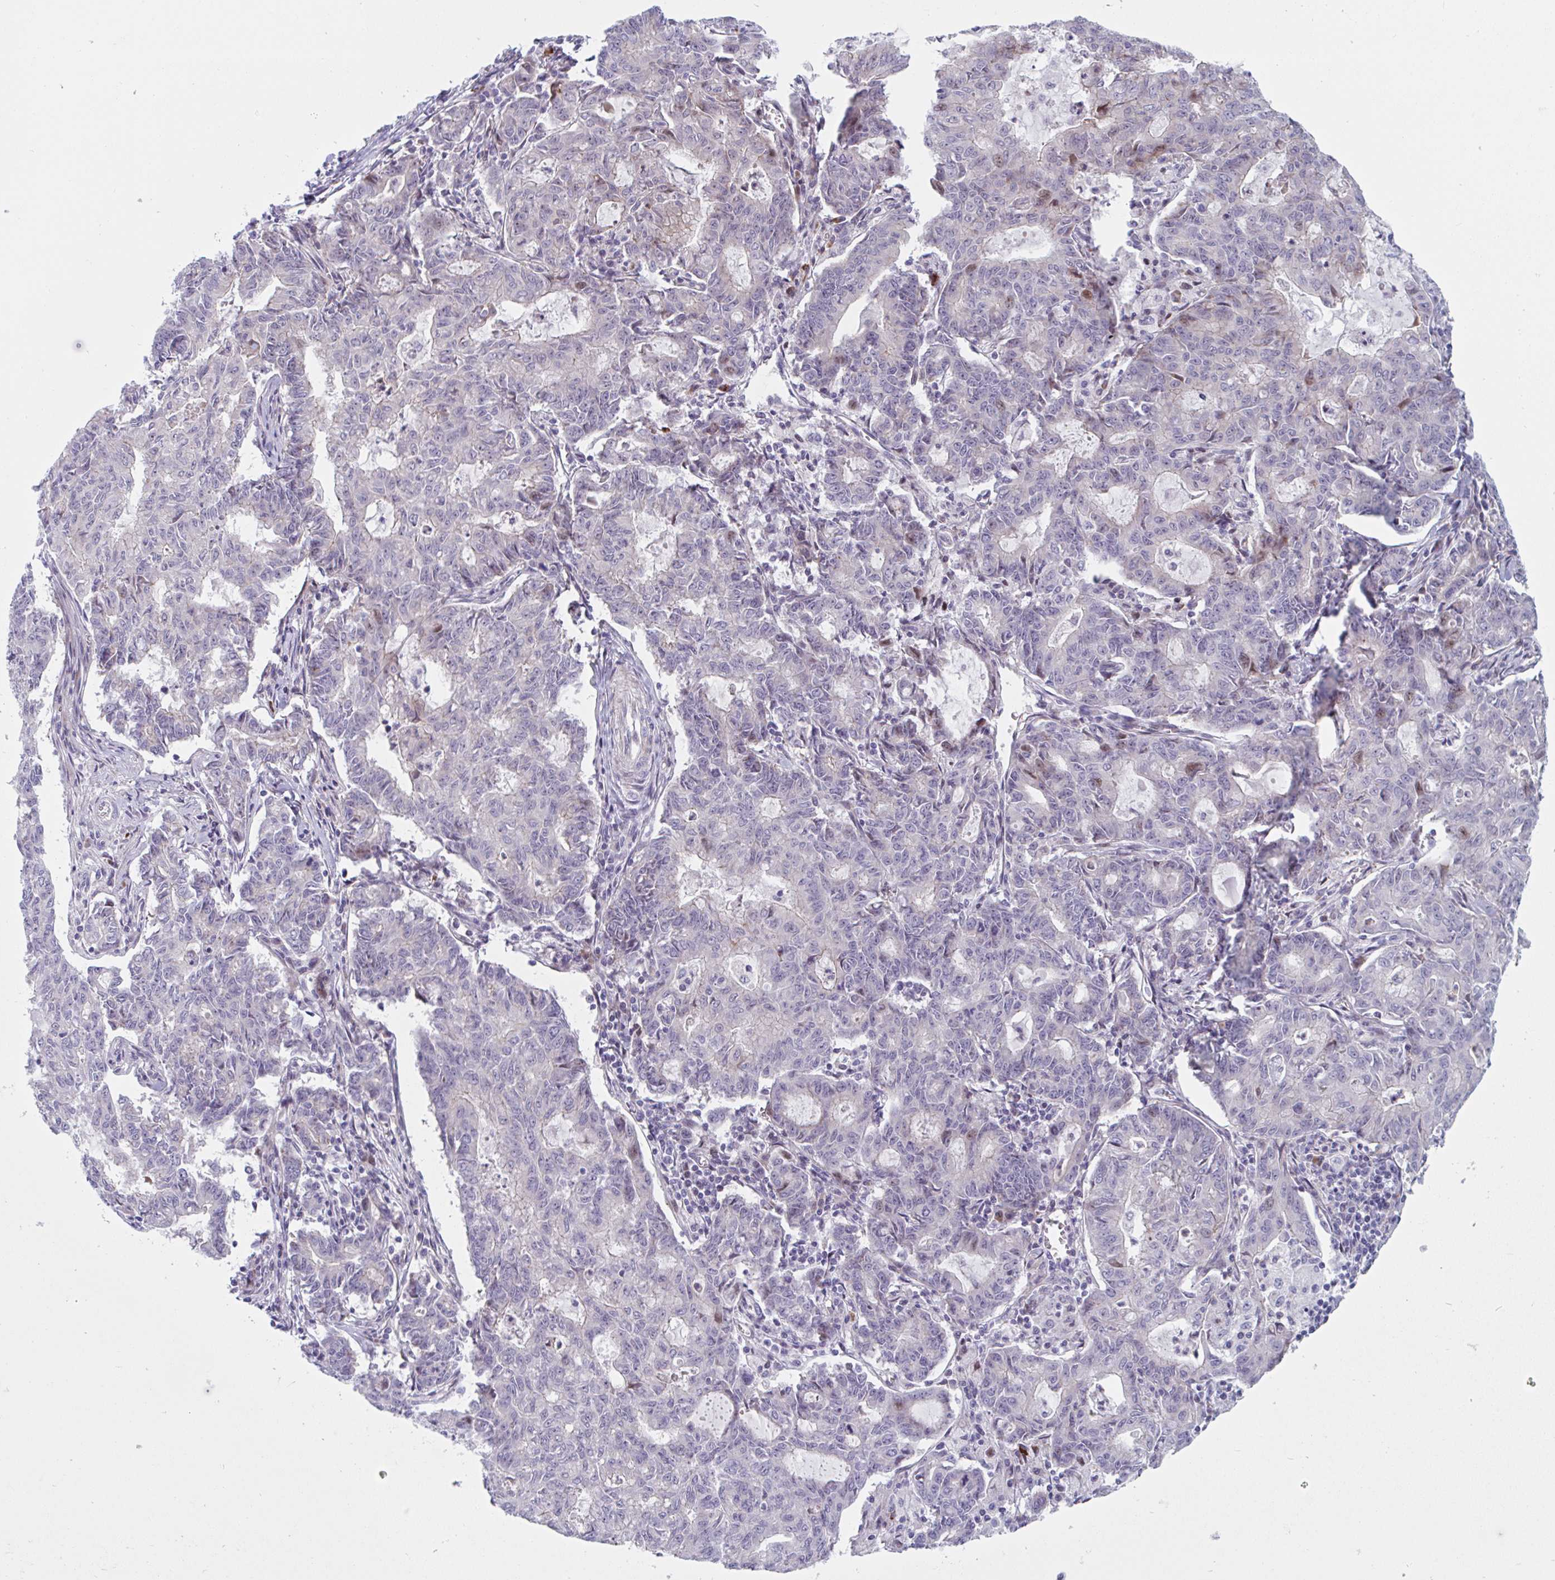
{"staining": {"intensity": "weak", "quantity": "<25%", "location": "nuclear"}, "tissue": "stomach cancer", "cell_type": "Tumor cells", "image_type": "cancer", "snomed": [{"axis": "morphology", "description": "Adenocarcinoma, NOS"}, {"axis": "topography", "description": "Stomach, upper"}], "caption": "The immunohistochemistry image has no significant staining in tumor cells of adenocarcinoma (stomach) tissue.", "gene": "DUXA", "patient": {"sex": "female", "age": 79}}